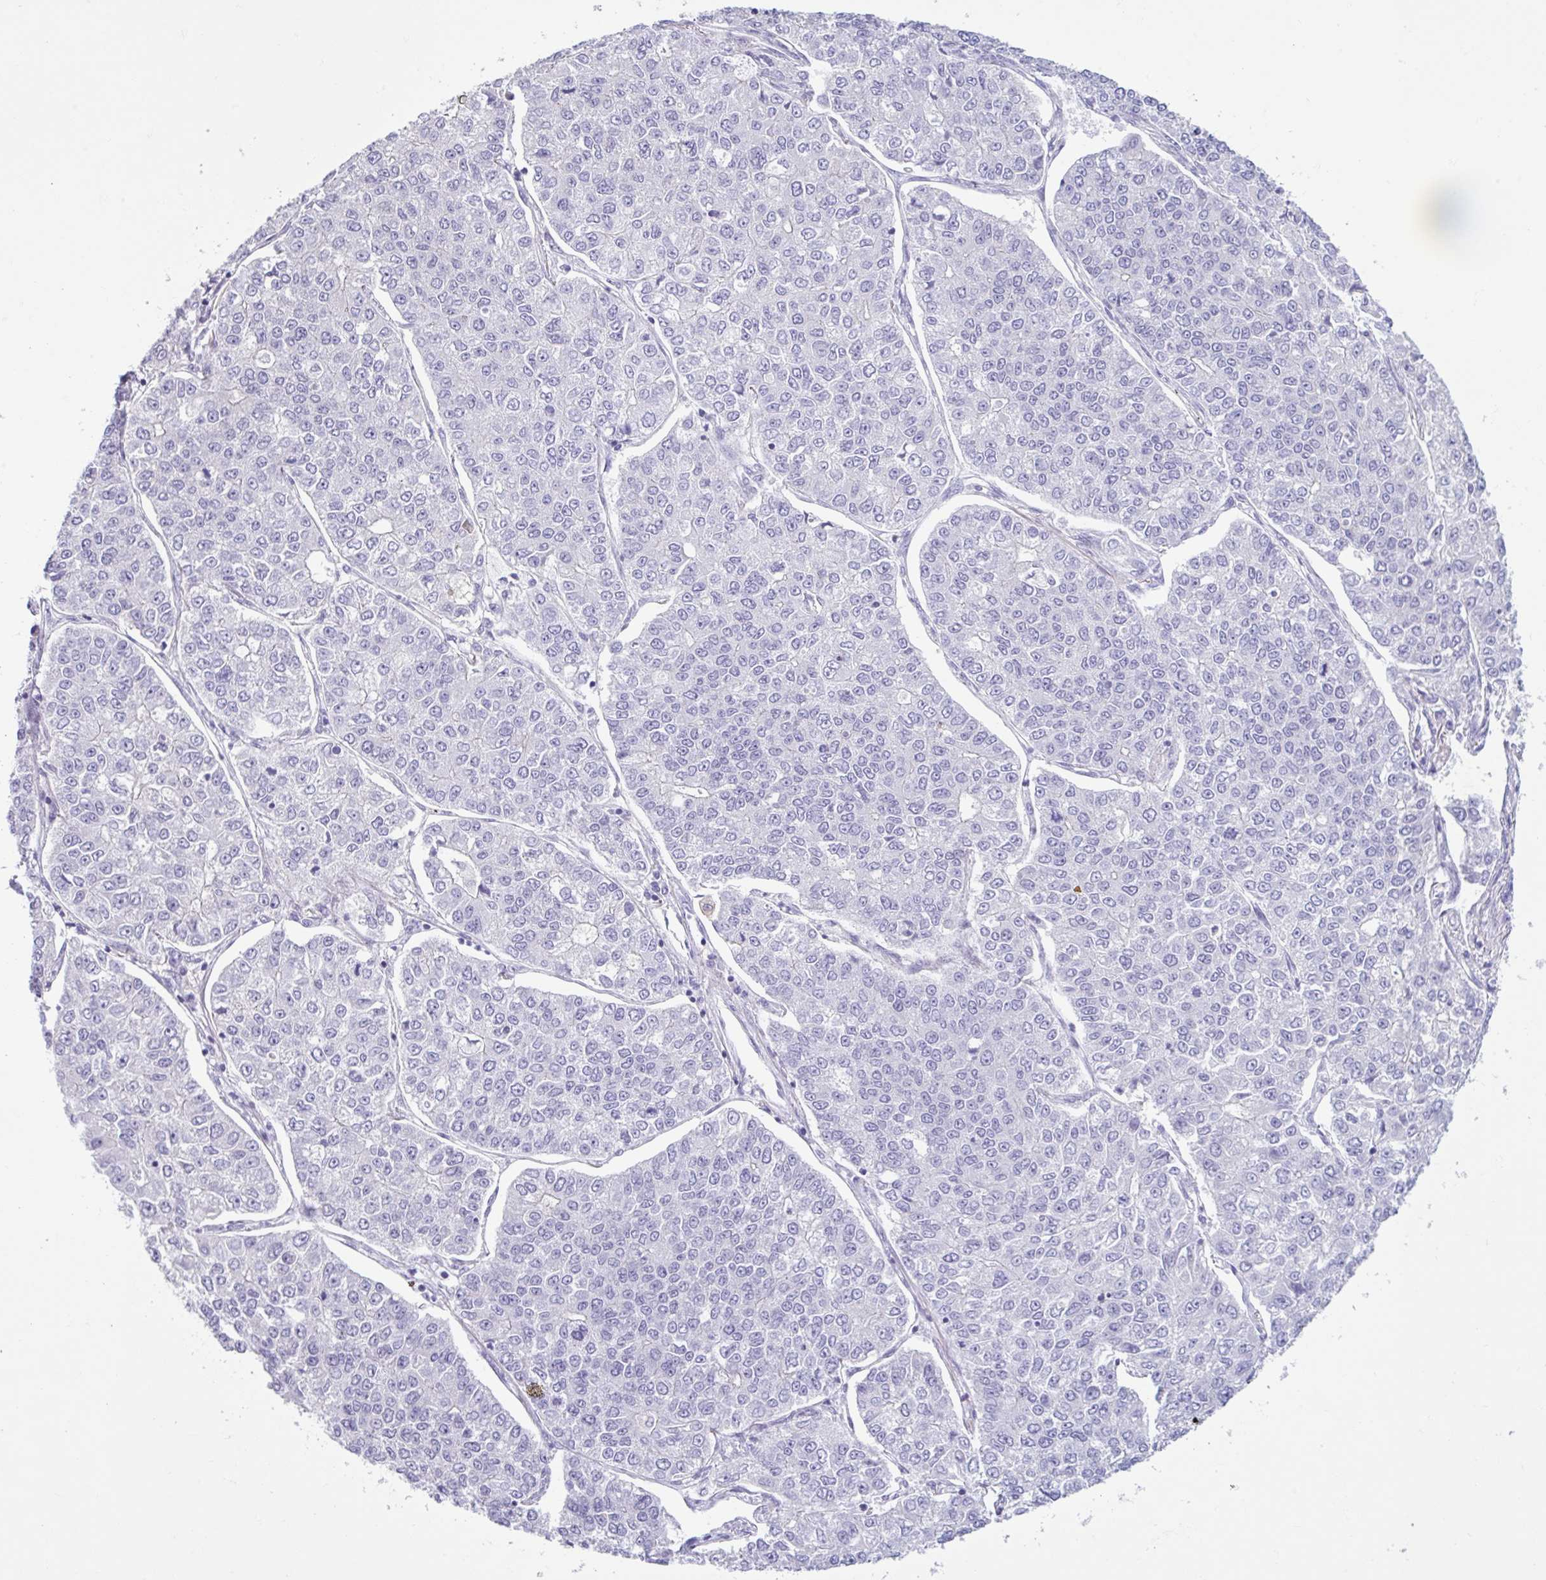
{"staining": {"intensity": "negative", "quantity": "none", "location": "none"}, "tissue": "lung cancer", "cell_type": "Tumor cells", "image_type": "cancer", "snomed": [{"axis": "morphology", "description": "Adenocarcinoma, NOS"}, {"axis": "topography", "description": "Lung"}], "caption": "Image shows no significant protein staining in tumor cells of lung adenocarcinoma. Brightfield microscopy of IHC stained with DAB (brown) and hematoxylin (blue), captured at high magnification.", "gene": "FAM153A", "patient": {"sex": "male", "age": 49}}